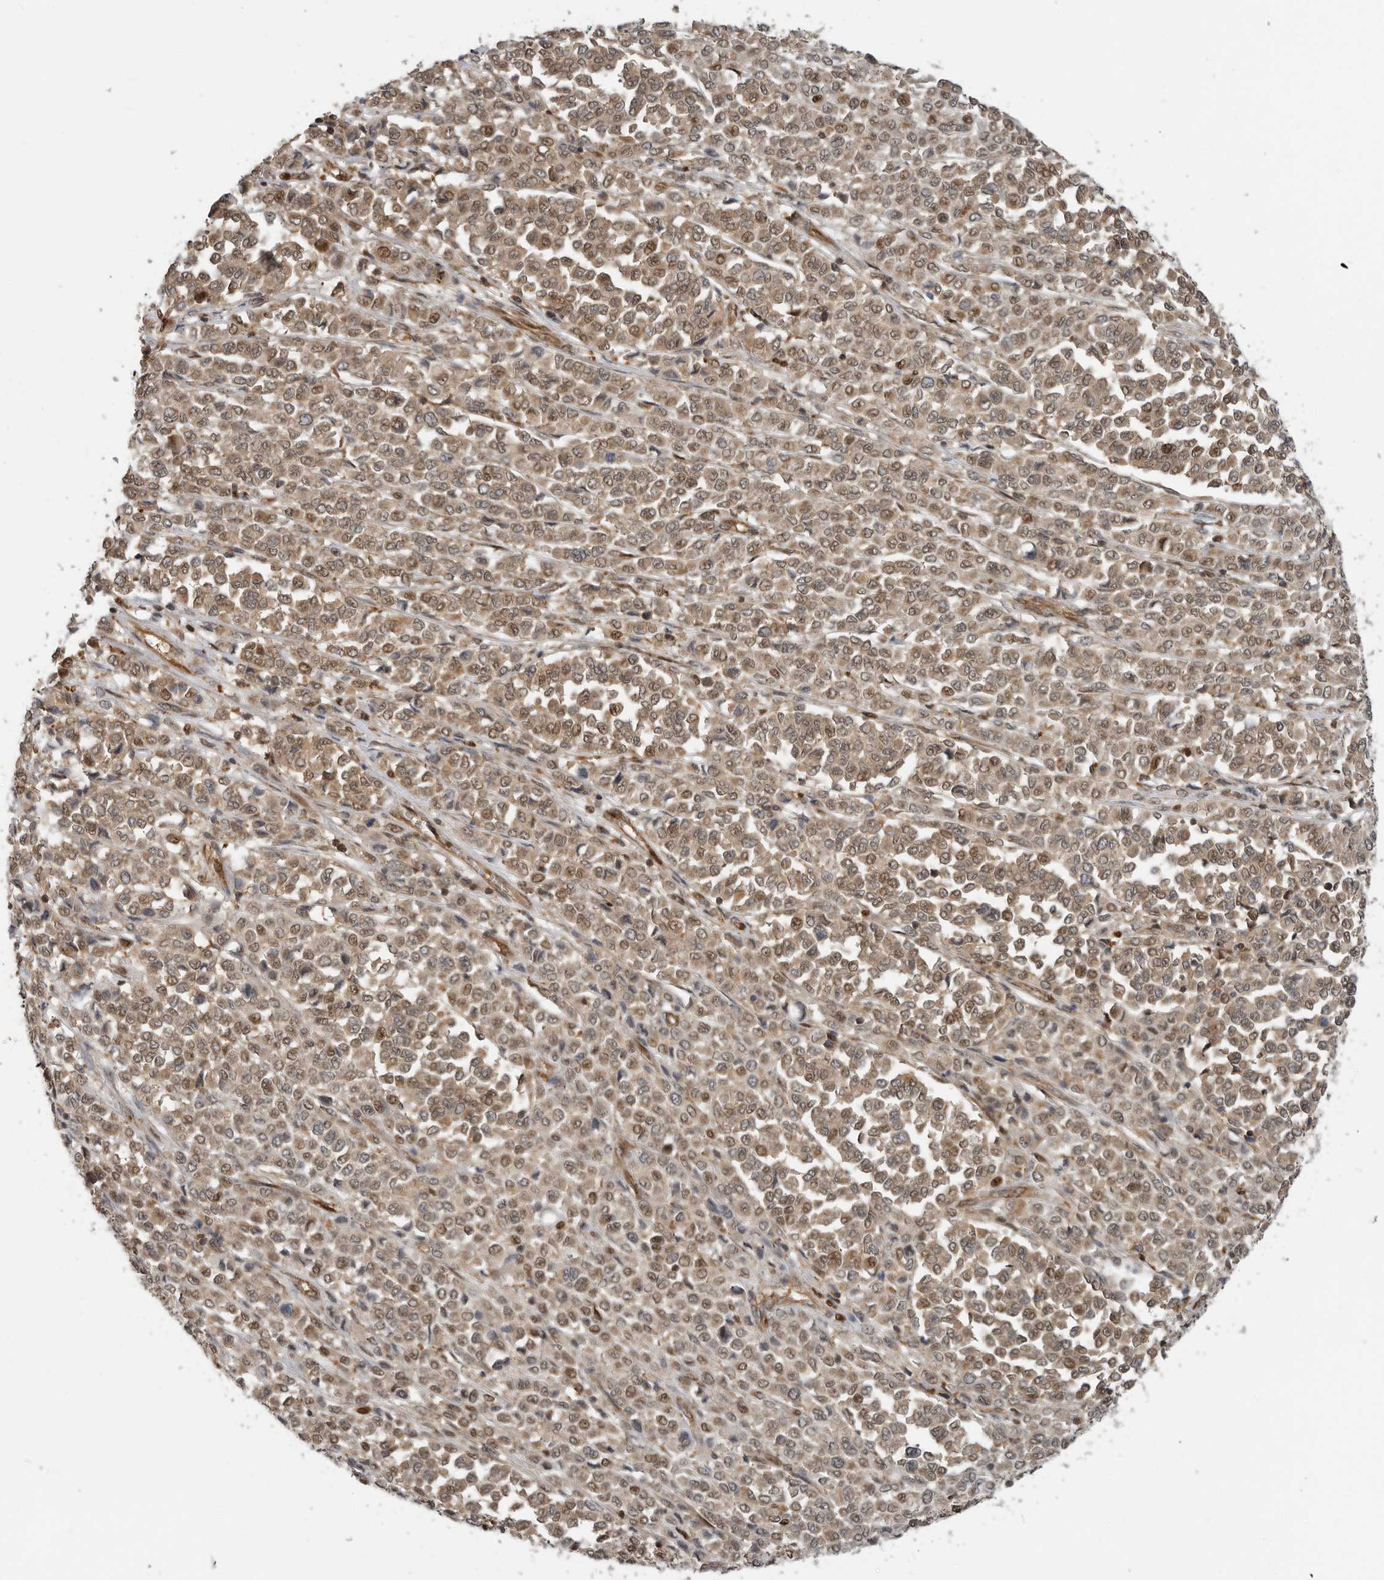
{"staining": {"intensity": "moderate", "quantity": ">75%", "location": "cytoplasmic/membranous,nuclear"}, "tissue": "melanoma", "cell_type": "Tumor cells", "image_type": "cancer", "snomed": [{"axis": "morphology", "description": "Malignant melanoma, Metastatic site"}, {"axis": "topography", "description": "Pancreas"}], "caption": "An immunohistochemistry (IHC) micrograph of neoplastic tissue is shown. Protein staining in brown highlights moderate cytoplasmic/membranous and nuclear positivity in malignant melanoma (metastatic site) within tumor cells.", "gene": "STRAP", "patient": {"sex": "female", "age": 30}}